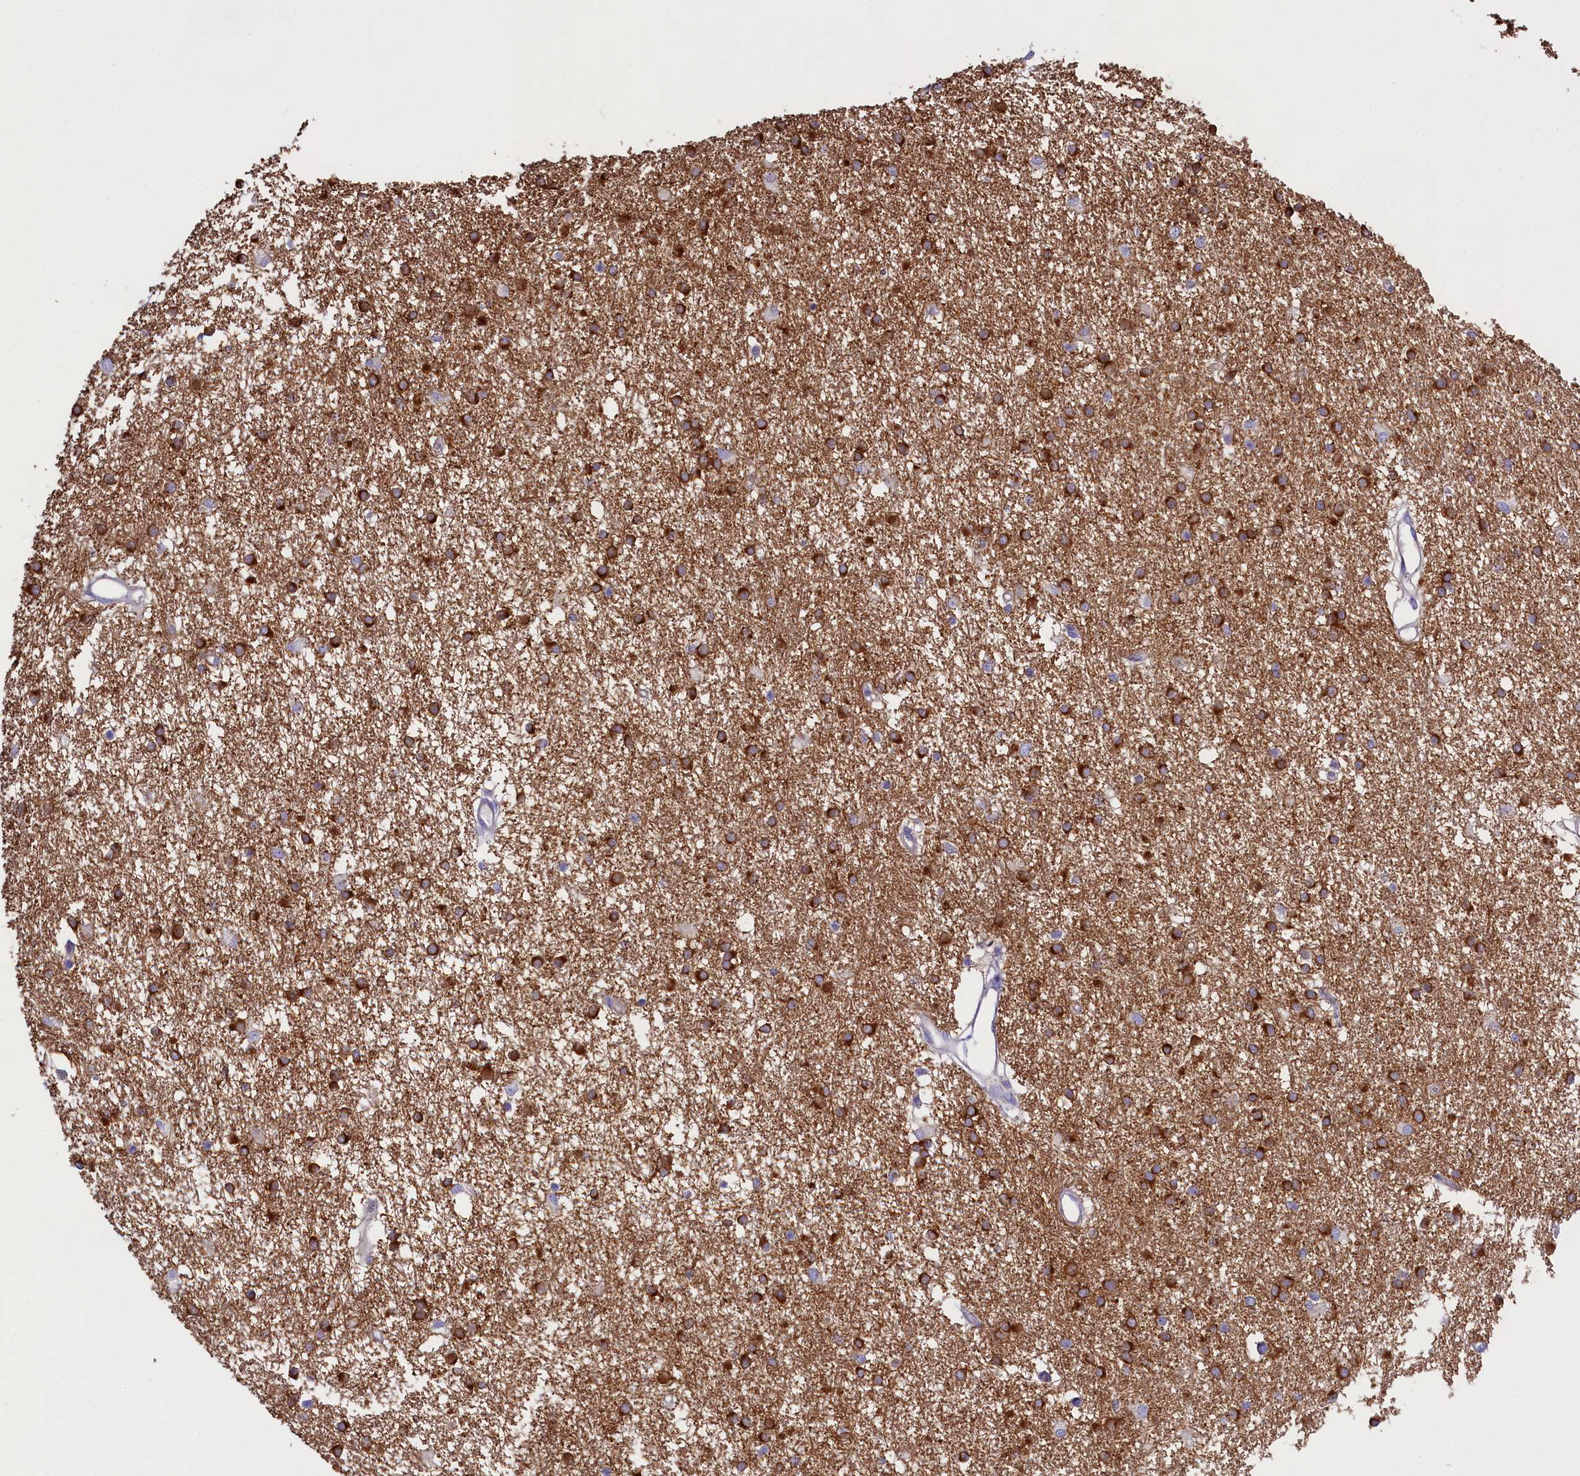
{"staining": {"intensity": "strong", "quantity": ">75%", "location": "cytoplasmic/membranous"}, "tissue": "glioma", "cell_type": "Tumor cells", "image_type": "cancer", "snomed": [{"axis": "morphology", "description": "Glioma, malignant, High grade"}, {"axis": "topography", "description": "Brain"}], "caption": "Malignant high-grade glioma tissue exhibits strong cytoplasmic/membranous positivity in approximately >75% of tumor cells", "gene": "PPP1R13L", "patient": {"sex": "male", "age": 77}}